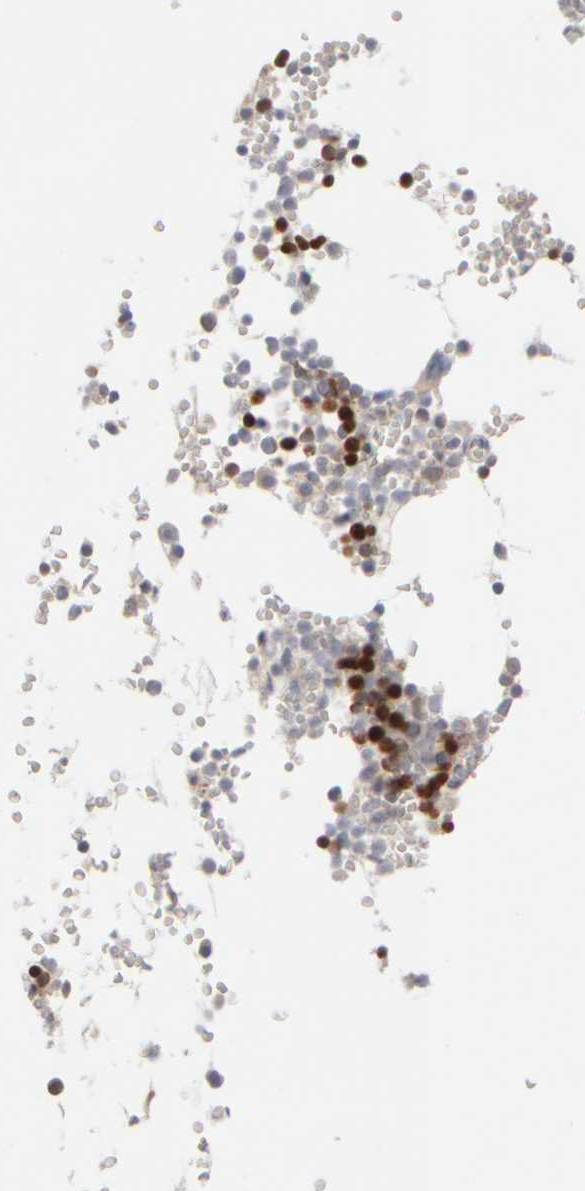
{"staining": {"intensity": "strong", "quantity": "25%-75%", "location": "nuclear"}, "tissue": "bone marrow", "cell_type": "Hematopoietic cells", "image_type": "normal", "snomed": [{"axis": "morphology", "description": "Normal tissue, NOS"}, {"axis": "topography", "description": "Bone marrow"}], "caption": "DAB immunohistochemical staining of benign human bone marrow reveals strong nuclear protein expression in approximately 25%-75% of hematopoietic cells.", "gene": "ZNF112", "patient": {"sex": "male", "age": 70}}